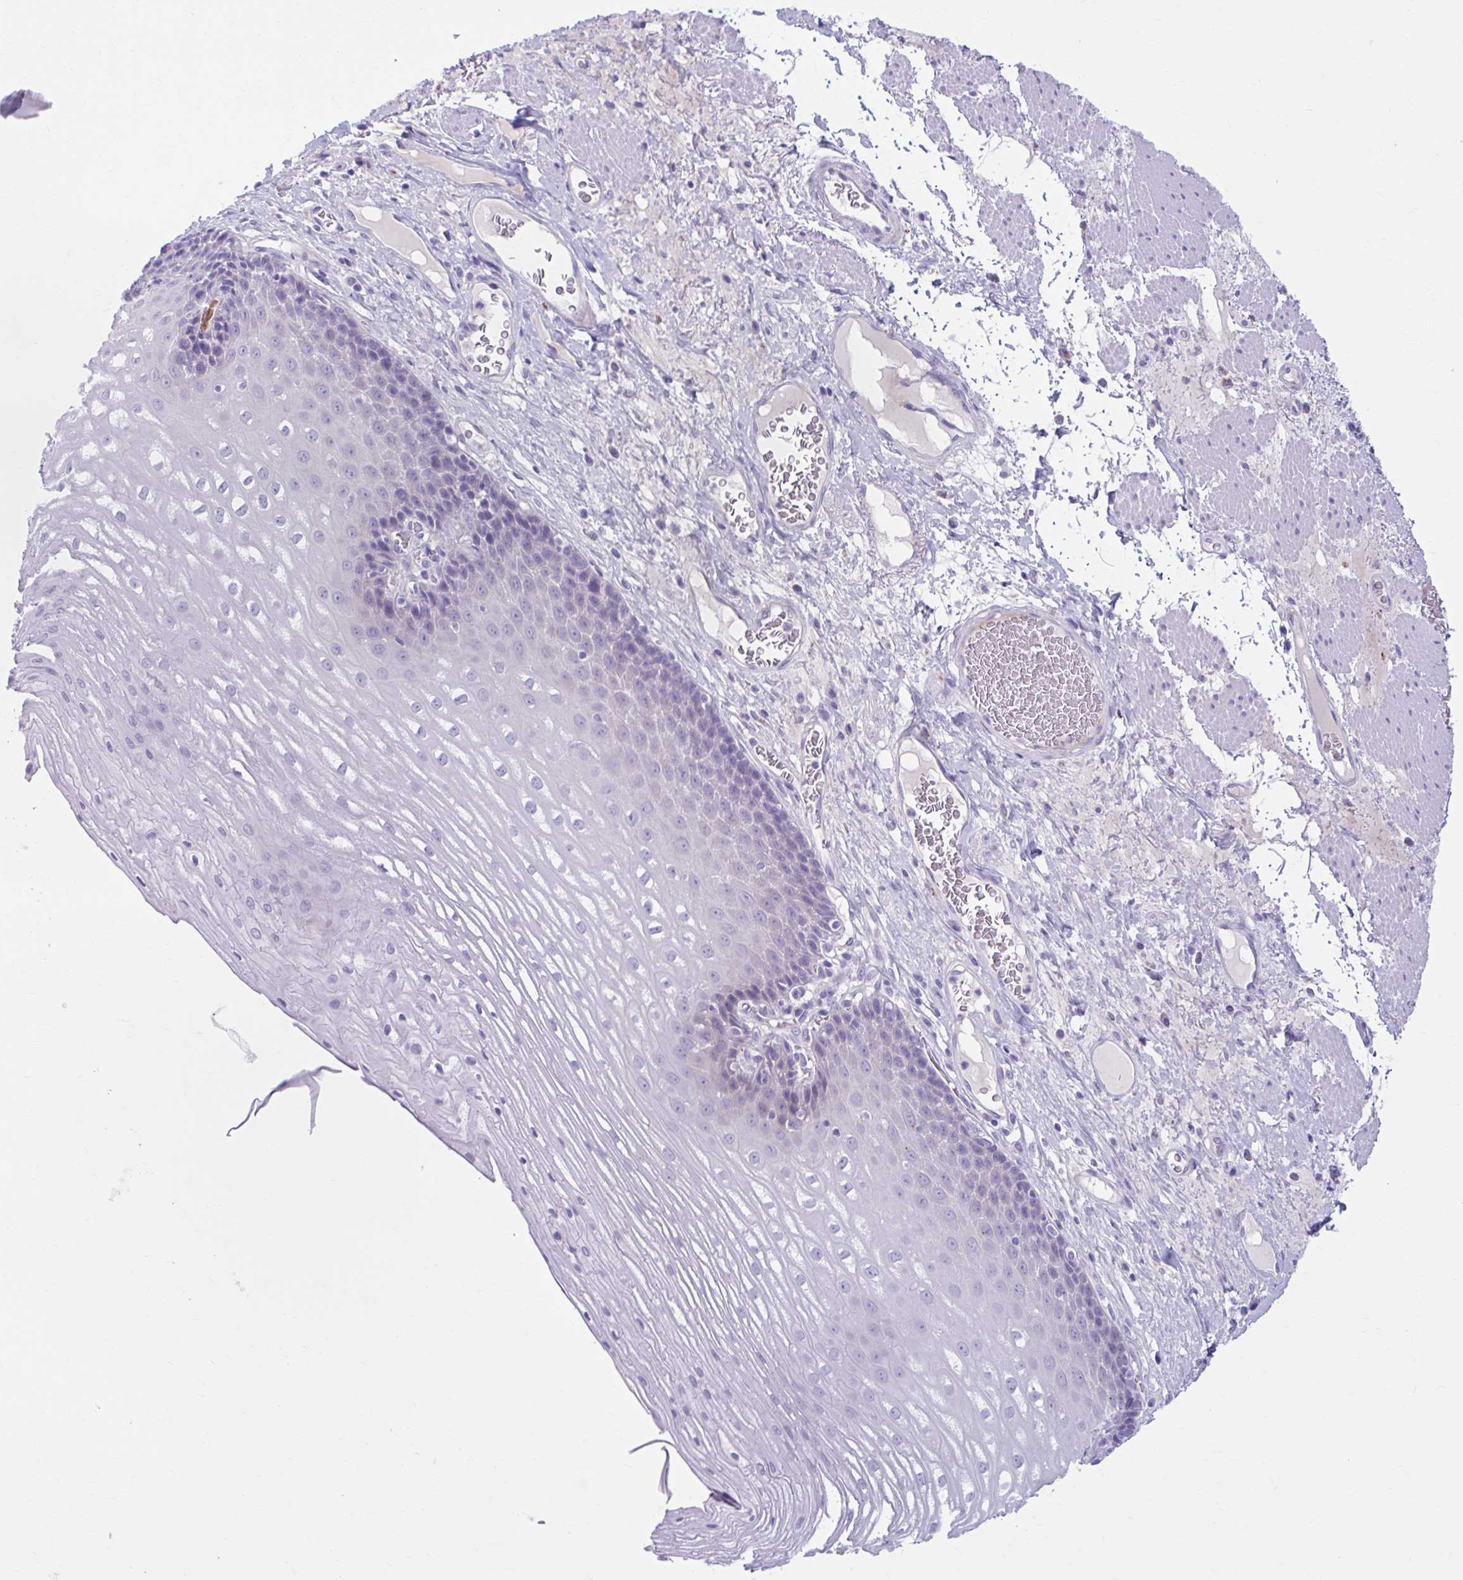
{"staining": {"intensity": "negative", "quantity": "none", "location": "none"}, "tissue": "esophagus", "cell_type": "Squamous epithelial cells", "image_type": "normal", "snomed": [{"axis": "morphology", "description": "Normal tissue, NOS"}, {"axis": "topography", "description": "Esophagus"}], "caption": "Immunohistochemistry photomicrograph of benign esophagus: esophagus stained with DAB (3,3'-diaminobenzidine) reveals no significant protein expression in squamous epithelial cells. The staining is performed using DAB (3,3'-diaminobenzidine) brown chromogen with nuclei counter-stained in using hematoxylin.", "gene": "C12orf71", "patient": {"sex": "male", "age": 62}}